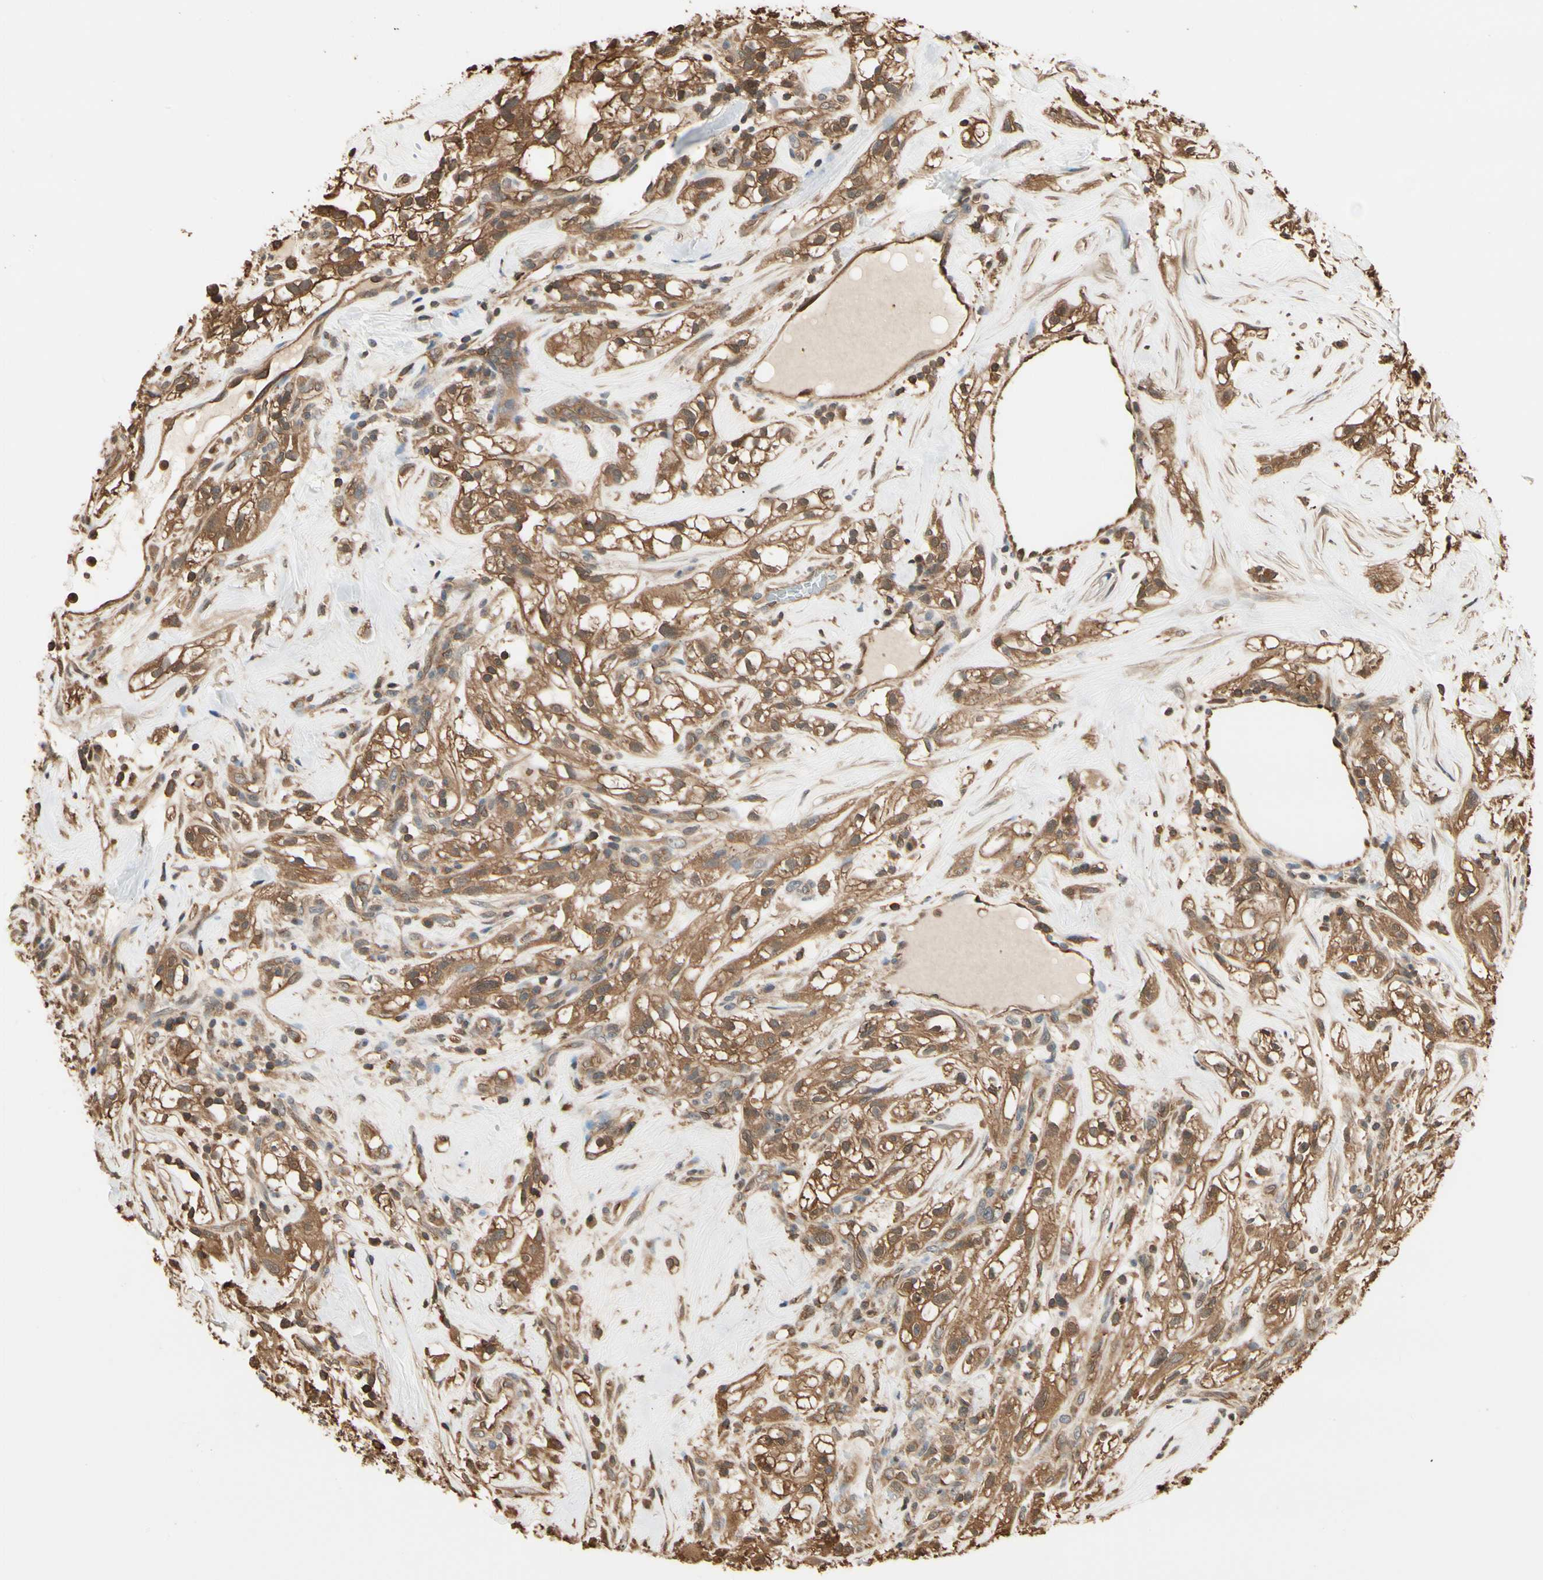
{"staining": {"intensity": "moderate", "quantity": ">75%", "location": "cytoplasmic/membranous"}, "tissue": "renal cancer", "cell_type": "Tumor cells", "image_type": "cancer", "snomed": [{"axis": "morphology", "description": "Adenocarcinoma, NOS"}, {"axis": "topography", "description": "Kidney"}], "caption": "Human adenocarcinoma (renal) stained with a protein marker displays moderate staining in tumor cells.", "gene": "YWHAE", "patient": {"sex": "female", "age": 60}}